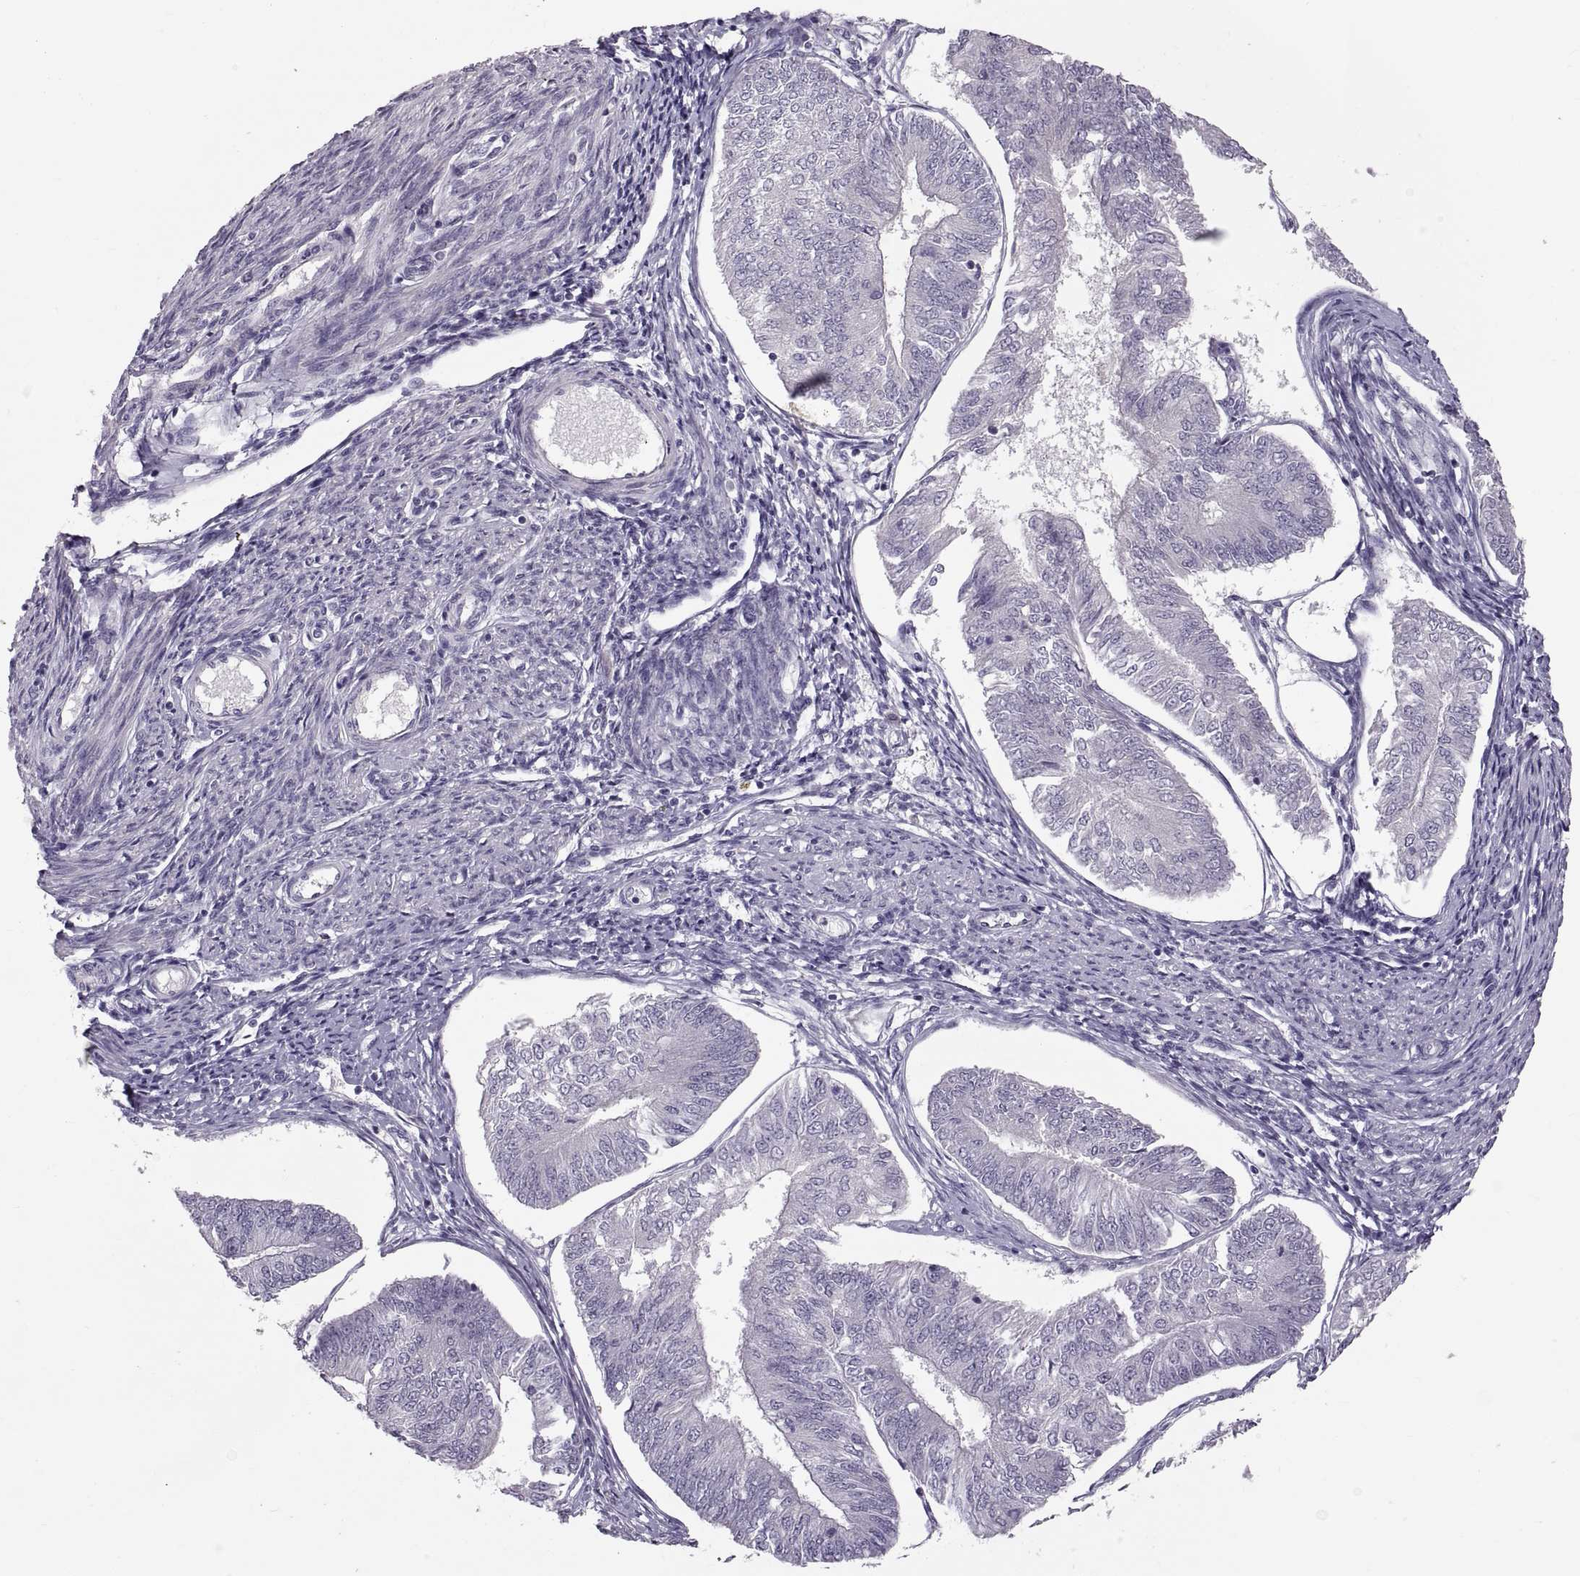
{"staining": {"intensity": "negative", "quantity": "none", "location": "none"}, "tissue": "endometrial cancer", "cell_type": "Tumor cells", "image_type": "cancer", "snomed": [{"axis": "morphology", "description": "Adenocarcinoma, NOS"}, {"axis": "topography", "description": "Endometrium"}], "caption": "Image shows no significant protein staining in tumor cells of endometrial cancer (adenocarcinoma).", "gene": "WFDC8", "patient": {"sex": "female", "age": 58}}